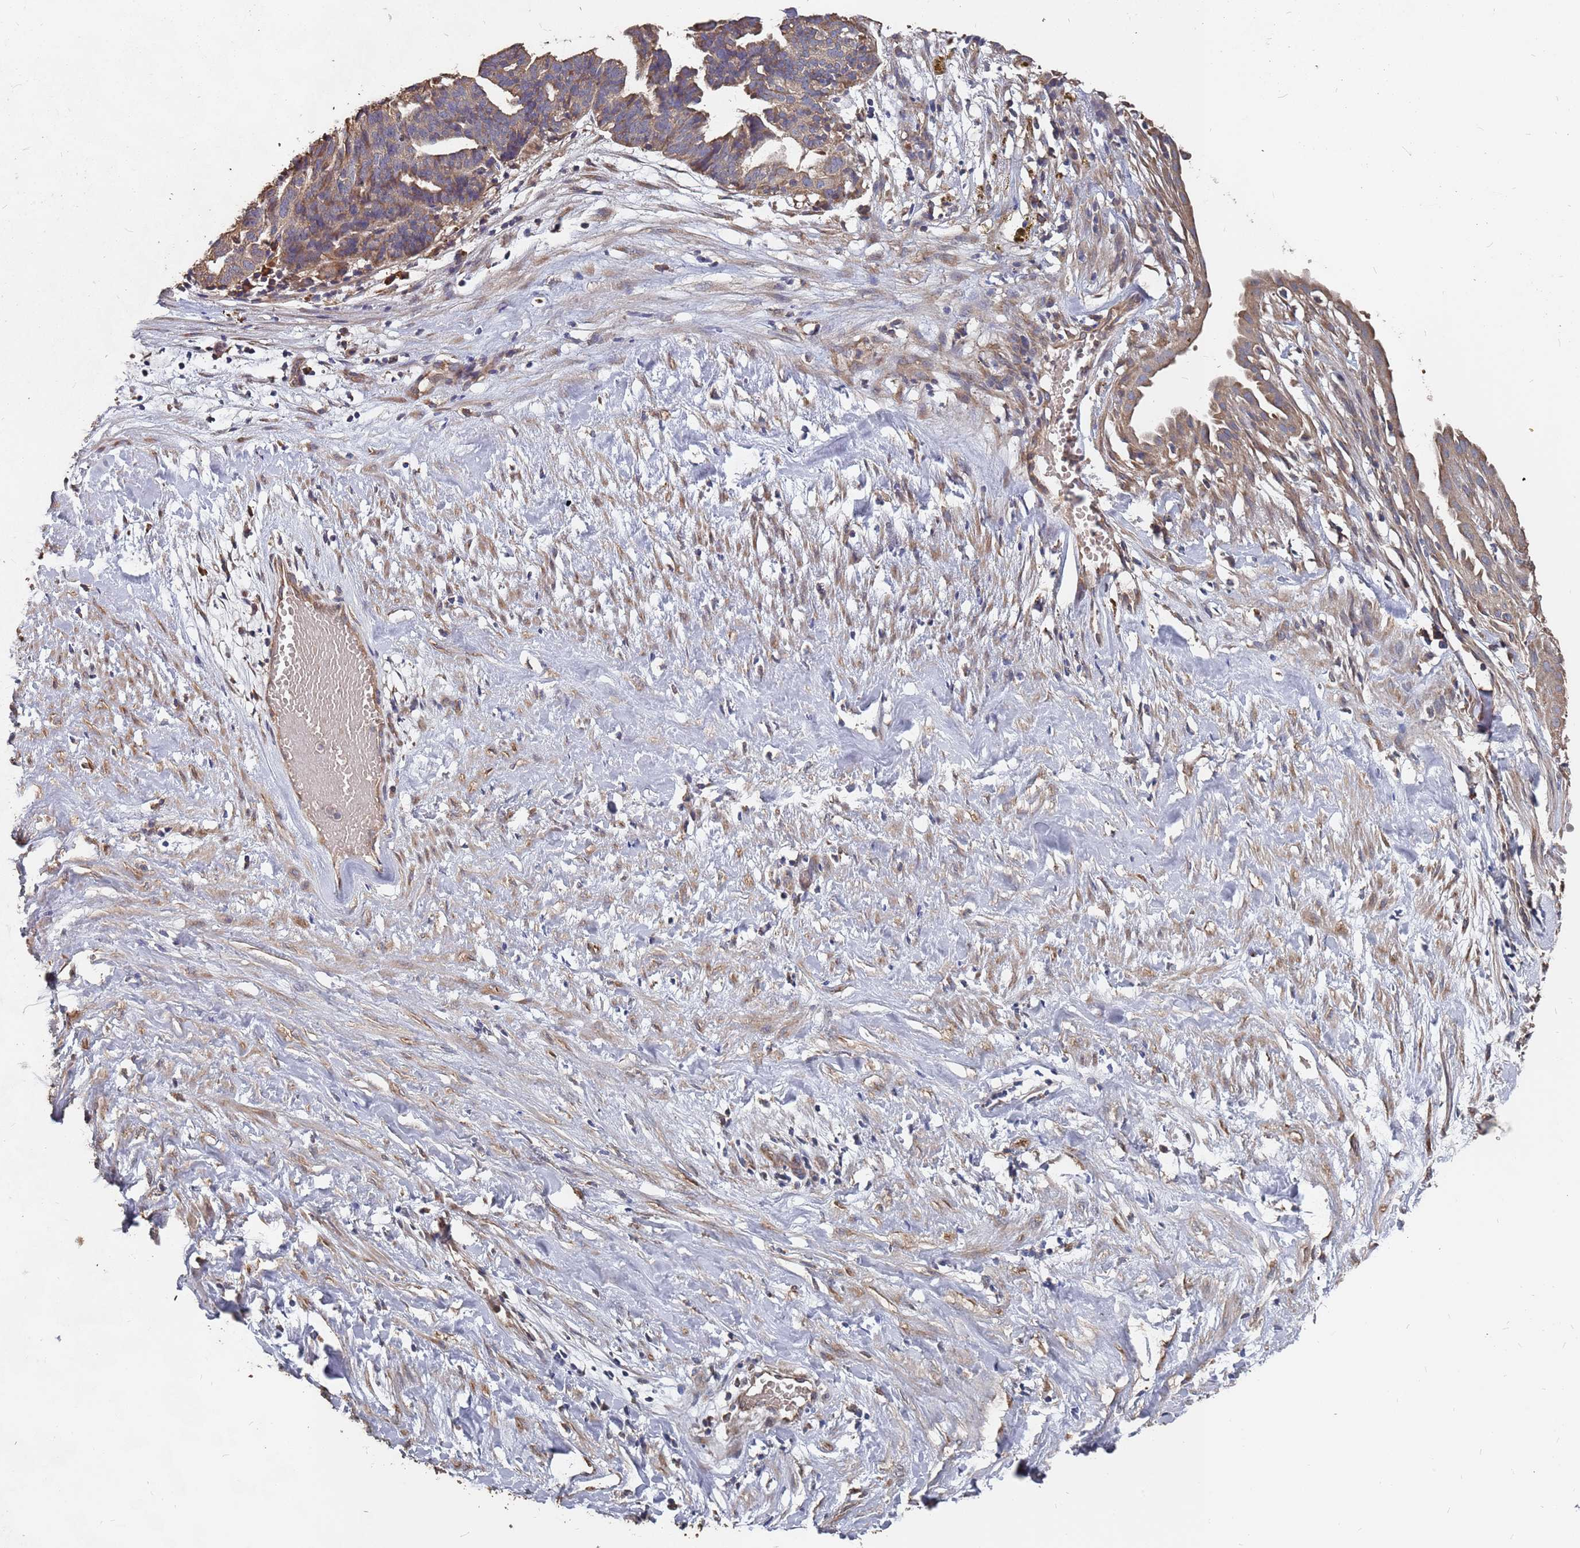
{"staining": {"intensity": "weak", "quantity": ">75%", "location": "cytoplasmic/membranous"}, "tissue": "ovarian cancer", "cell_type": "Tumor cells", "image_type": "cancer", "snomed": [{"axis": "morphology", "description": "Cystadenocarcinoma, serous, NOS"}, {"axis": "topography", "description": "Ovary"}], "caption": "Weak cytoplasmic/membranous protein expression is identified in approximately >75% of tumor cells in ovarian cancer (serous cystadenocarcinoma).", "gene": "ATG5", "patient": {"sex": "female", "age": 59}}